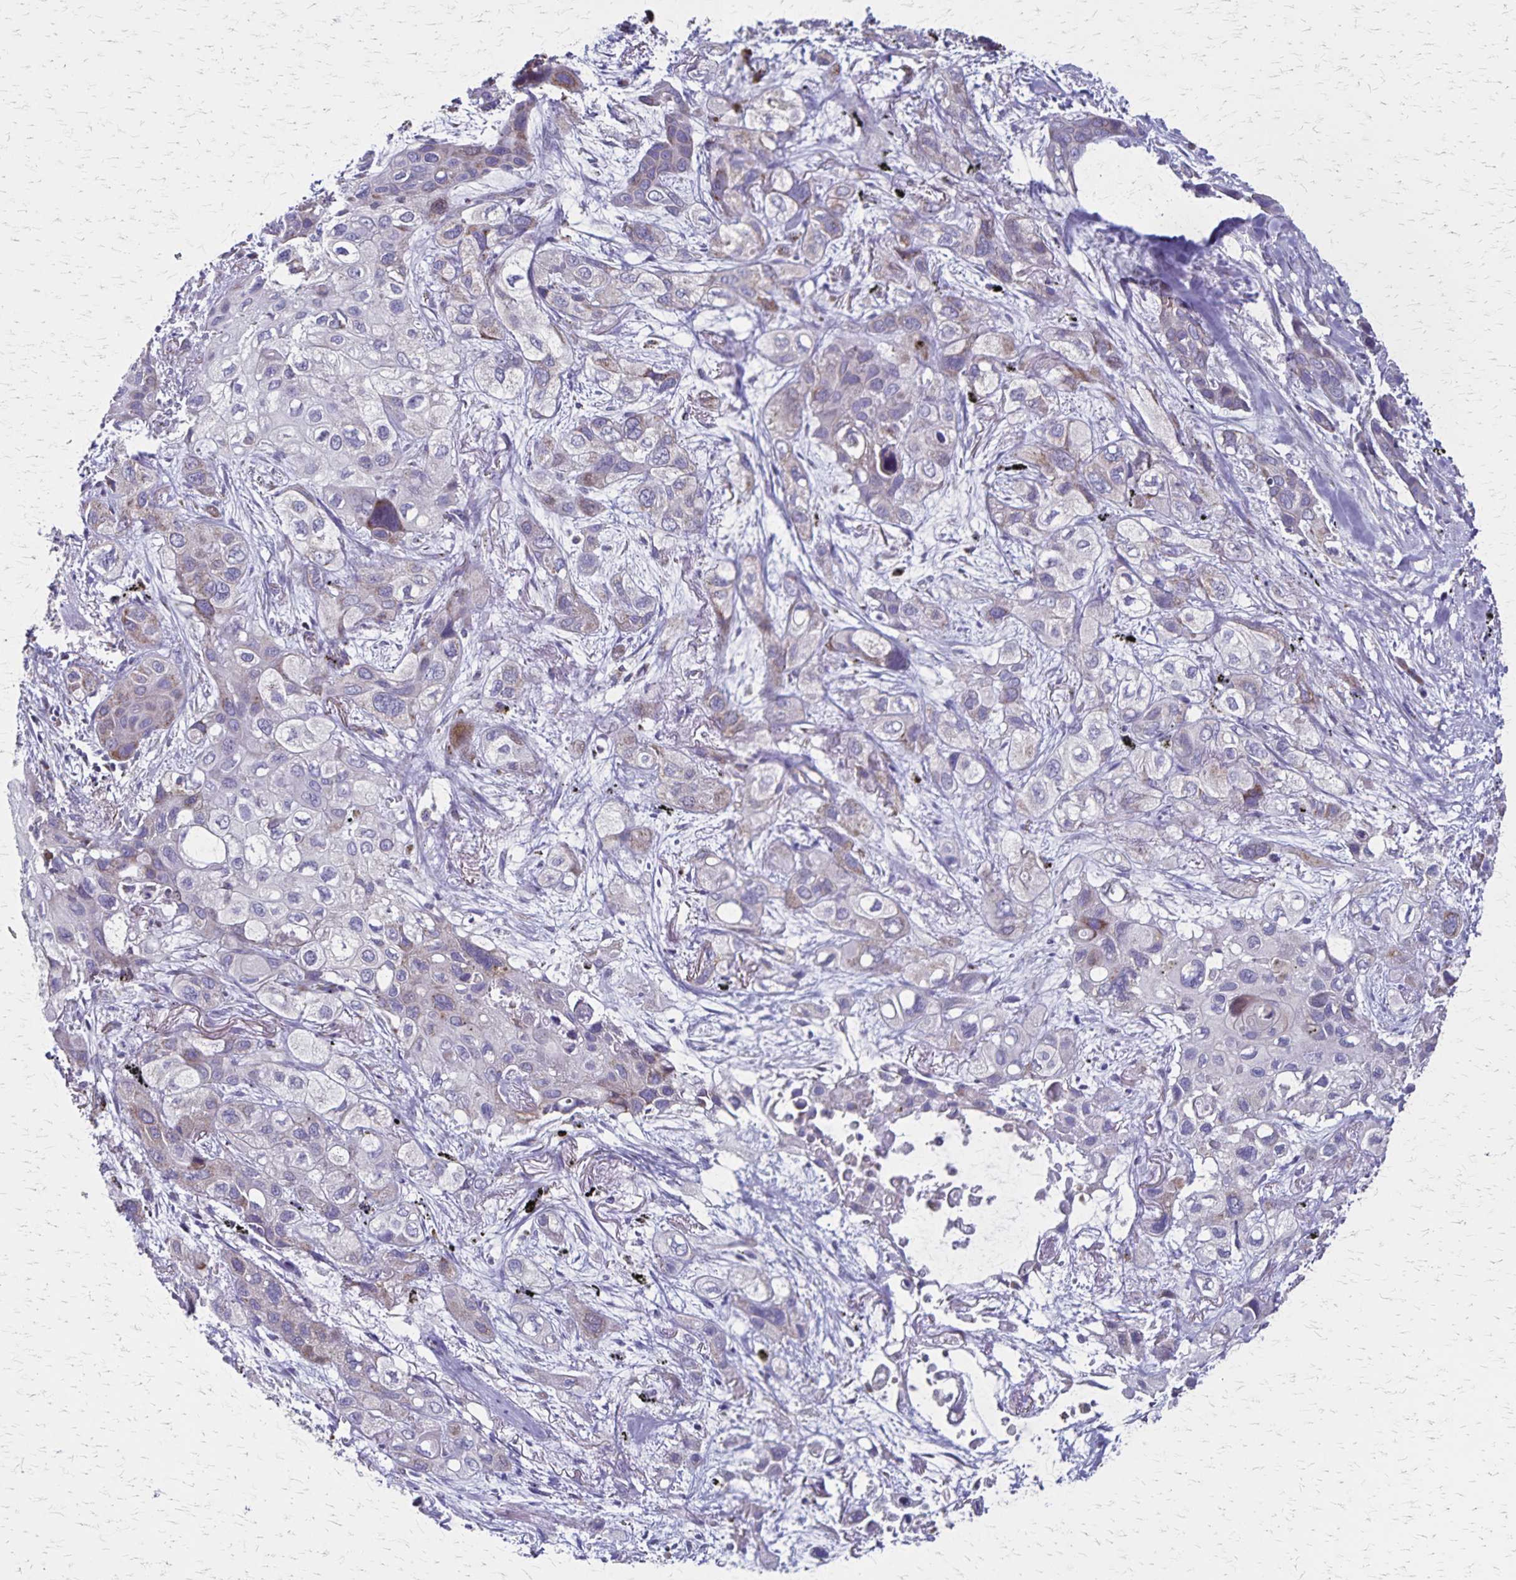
{"staining": {"intensity": "moderate", "quantity": "<25%", "location": "cytoplasmic/membranous"}, "tissue": "lung cancer", "cell_type": "Tumor cells", "image_type": "cancer", "snomed": [{"axis": "morphology", "description": "Squamous cell carcinoma, NOS"}, {"axis": "morphology", "description": "Squamous cell carcinoma, metastatic, NOS"}, {"axis": "topography", "description": "Lung"}], "caption": "Squamous cell carcinoma (lung) stained with a protein marker reveals moderate staining in tumor cells.", "gene": "NFS1", "patient": {"sex": "male", "age": 59}}